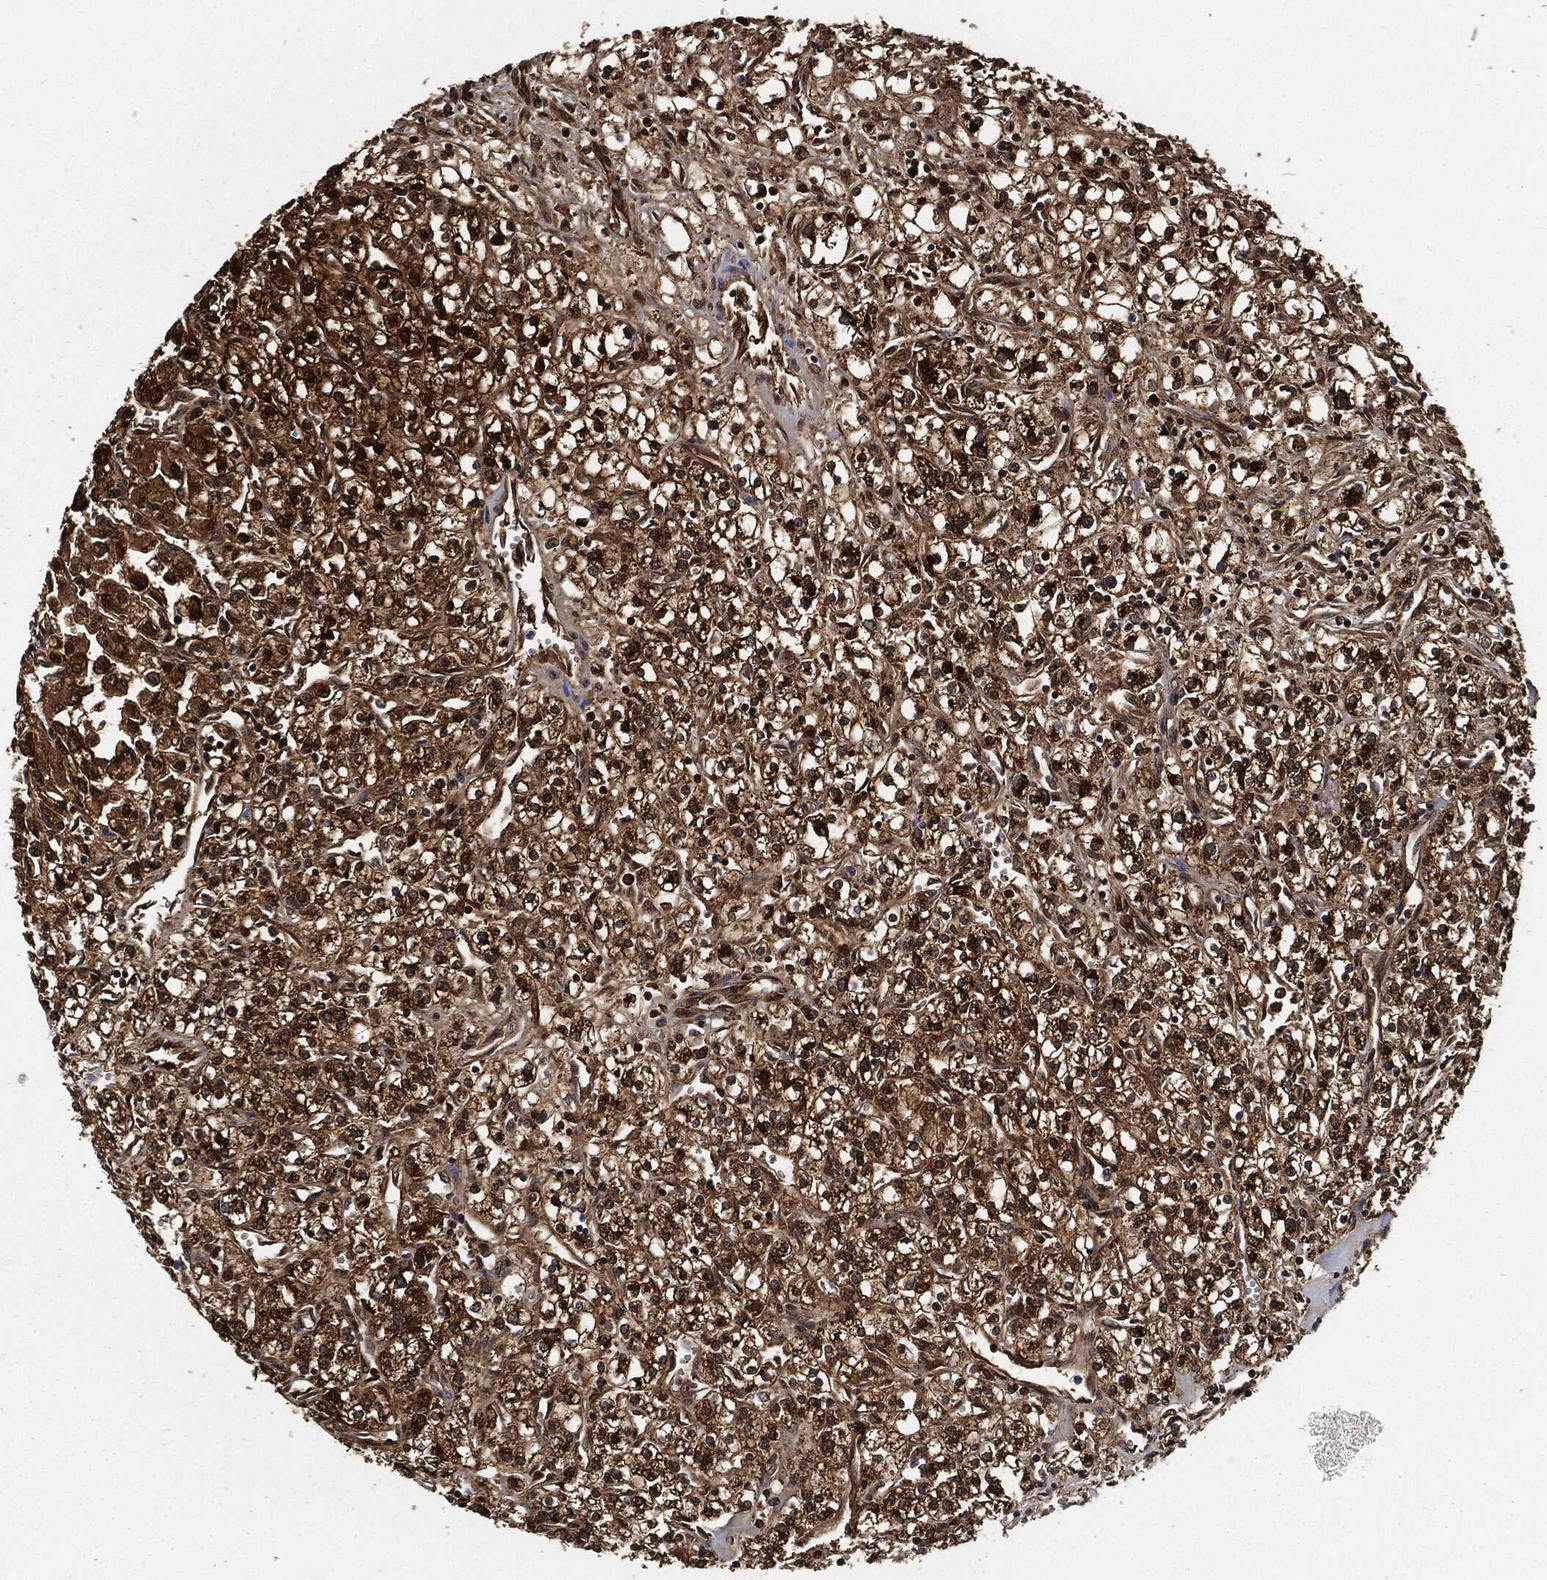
{"staining": {"intensity": "strong", "quantity": ">75%", "location": "cytoplasmic/membranous"}, "tissue": "renal cancer", "cell_type": "Tumor cells", "image_type": "cancer", "snomed": [{"axis": "morphology", "description": "Adenocarcinoma, NOS"}, {"axis": "topography", "description": "Kidney"}], "caption": "An image of renal cancer stained for a protein exhibits strong cytoplasmic/membranous brown staining in tumor cells.", "gene": "PRDX2", "patient": {"sex": "male", "age": 80}}